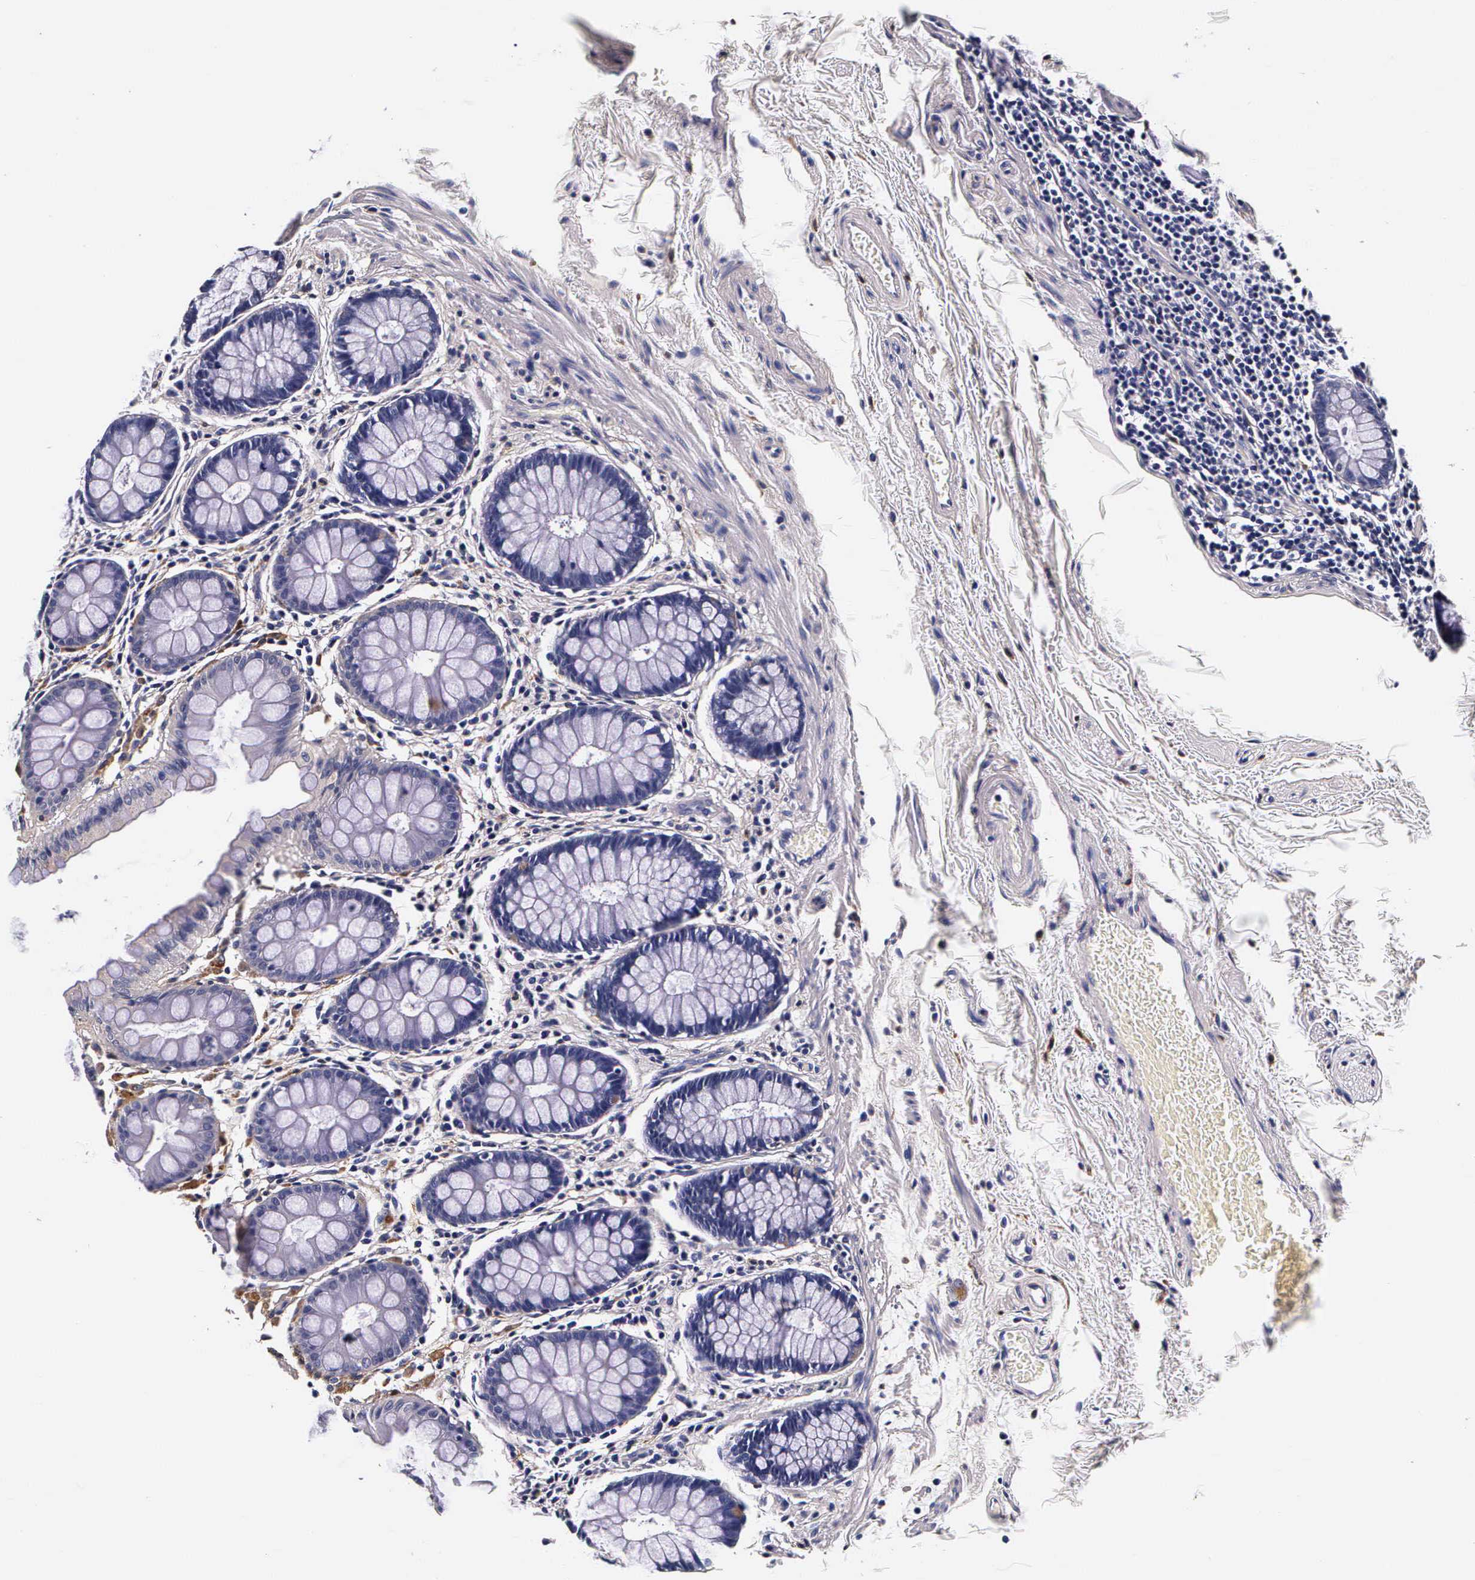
{"staining": {"intensity": "weak", "quantity": "25%-75%", "location": "cytoplasmic/membranous"}, "tissue": "rectum", "cell_type": "Glandular cells", "image_type": "normal", "snomed": [{"axis": "morphology", "description": "Normal tissue, NOS"}, {"axis": "topography", "description": "Rectum"}], "caption": "This photomicrograph shows immunohistochemistry staining of unremarkable human rectum, with low weak cytoplasmic/membranous staining in approximately 25%-75% of glandular cells.", "gene": "CTSB", "patient": {"sex": "male", "age": 77}}